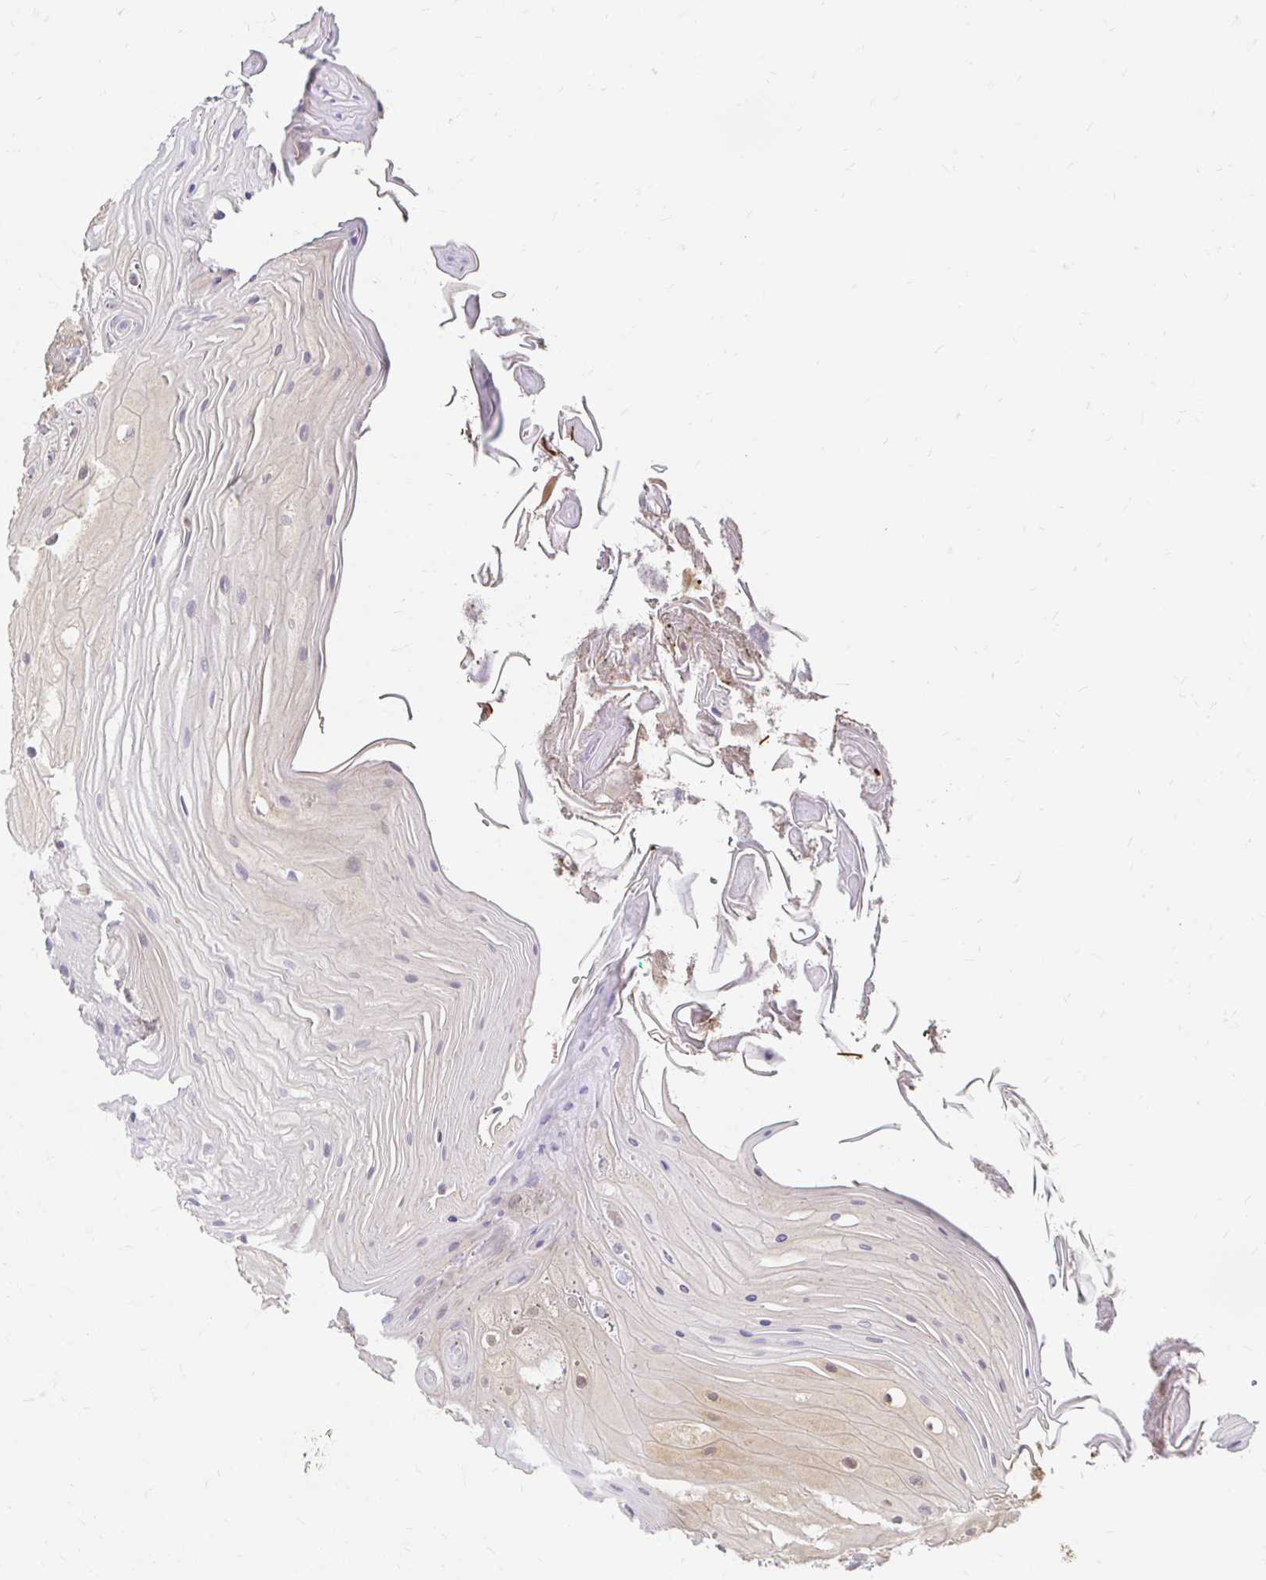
{"staining": {"intensity": "weak", "quantity": "25%-75%", "location": "cytoplasmic/membranous,nuclear"}, "tissue": "oral mucosa", "cell_type": "Squamous epithelial cells", "image_type": "normal", "snomed": [{"axis": "morphology", "description": "Normal tissue, NOS"}, {"axis": "topography", "description": "Oral tissue"}, {"axis": "topography", "description": "Tounge, NOS"}, {"axis": "topography", "description": "Head-Neck"}], "caption": "Oral mucosa stained with DAB immunohistochemistry (IHC) reveals low levels of weak cytoplasmic/membranous,nuclear positivity in about 25%-75% of squamous epithelial cells. (Stains: DAB in brown, nuclei in blue, Microscopy: brightfield microscopy at high magnification).", "gene": "PYCARD", "patient": {"sex": "female", "age": 84}}